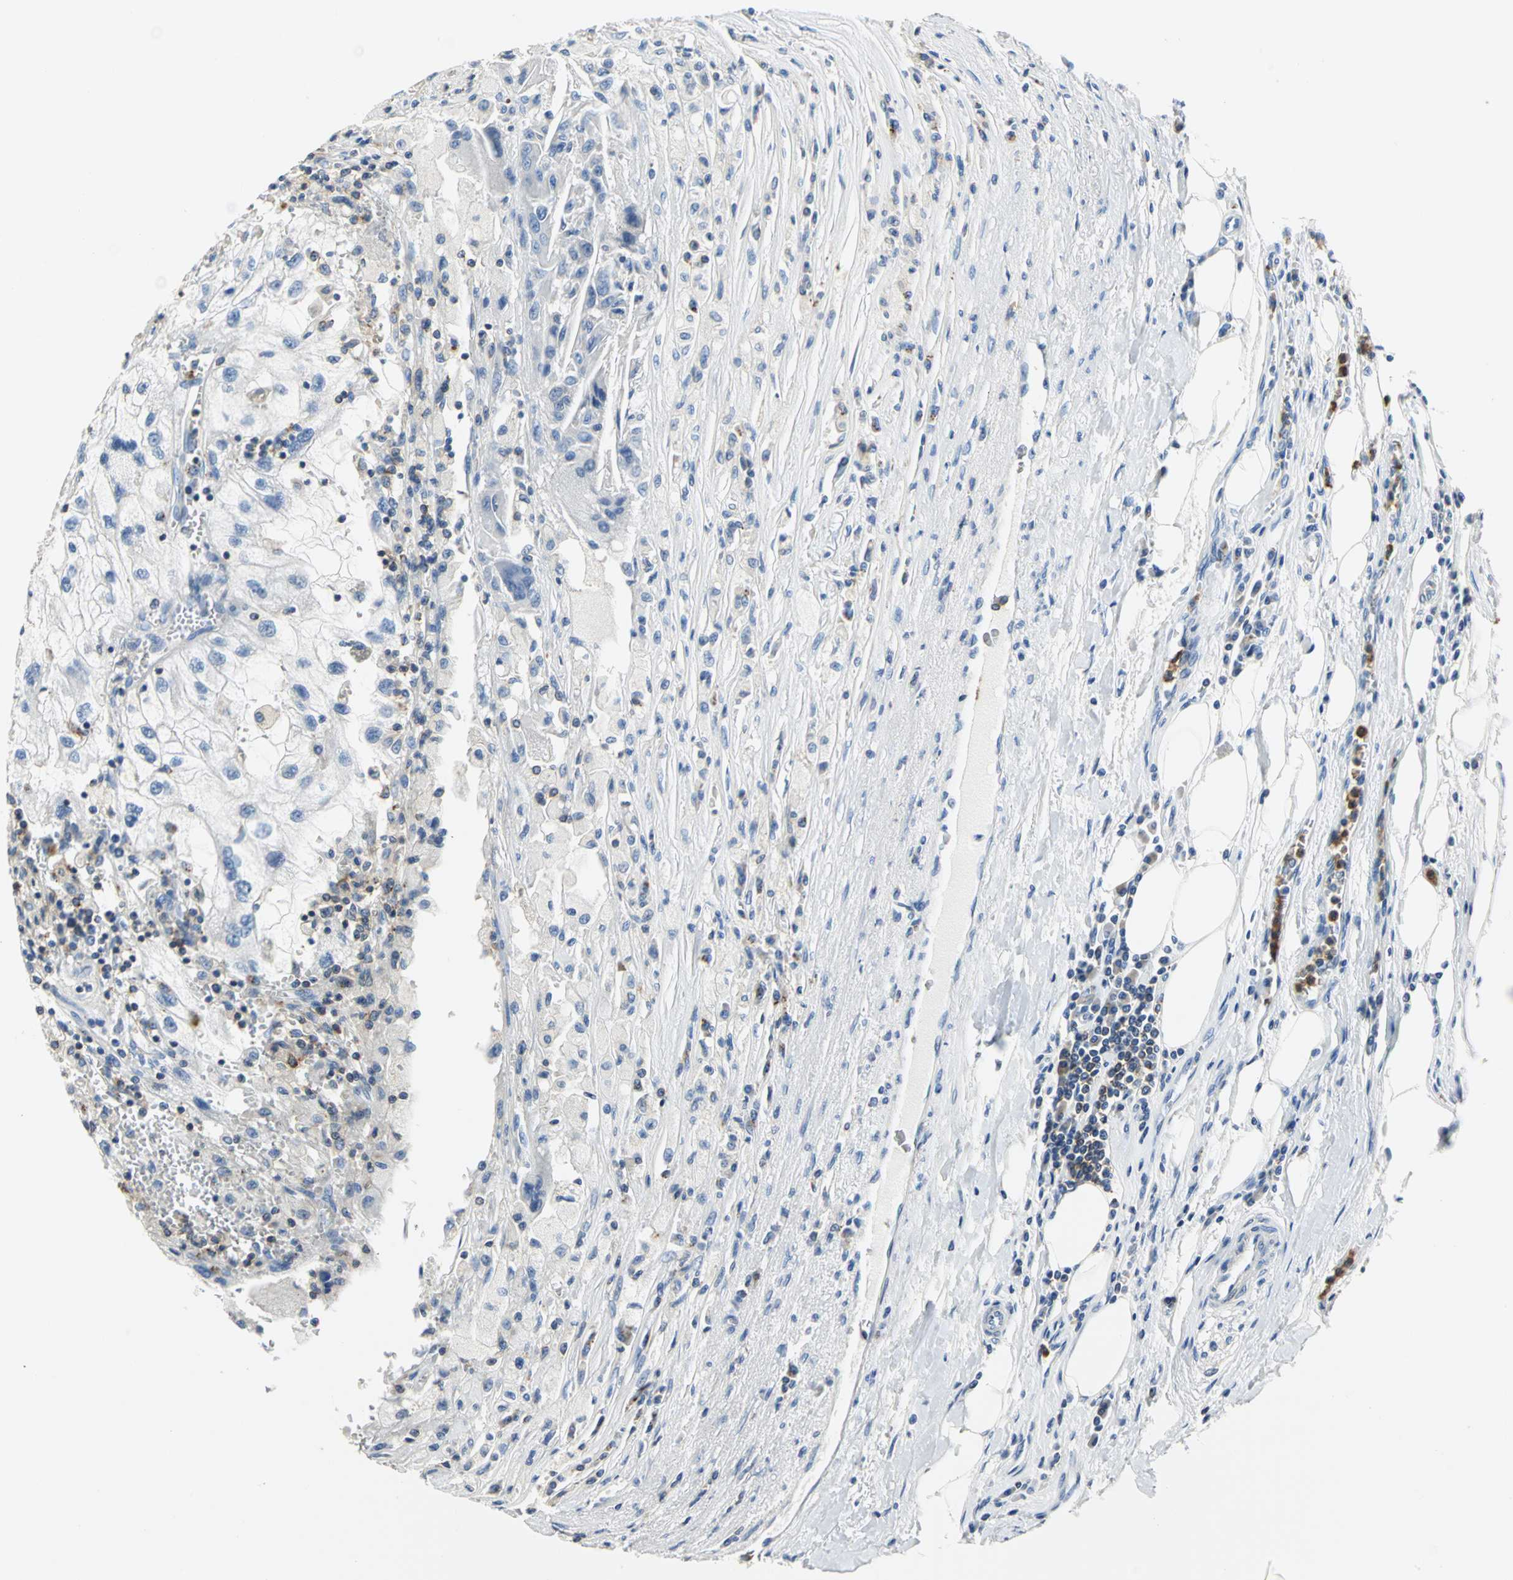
{"staining": {"intensity": "negative", "quantity": "none", "location": "none"}, "tissue": "renal cancer", "cell_type": "Tumor cells", "image_type": "cancer", "snomed": [{"axis": "morphology", "description": "Normal tissue, NOS"}, {"axis": "morphology", "description": "Adenocarcinoma, NOS"}, {"axis": "topography", "description": "Kidney"}], "caption": "High magnification brightfield microscopy of renal adenocarcinoma stained with DAB (3,3'-diaminobenzidine) (brown) and counterstained with hematoxylin (blue): tumor cells show no significant expression.", "gene": "SEPTIN6", "patient": {"sex": "male", "age": 71}}